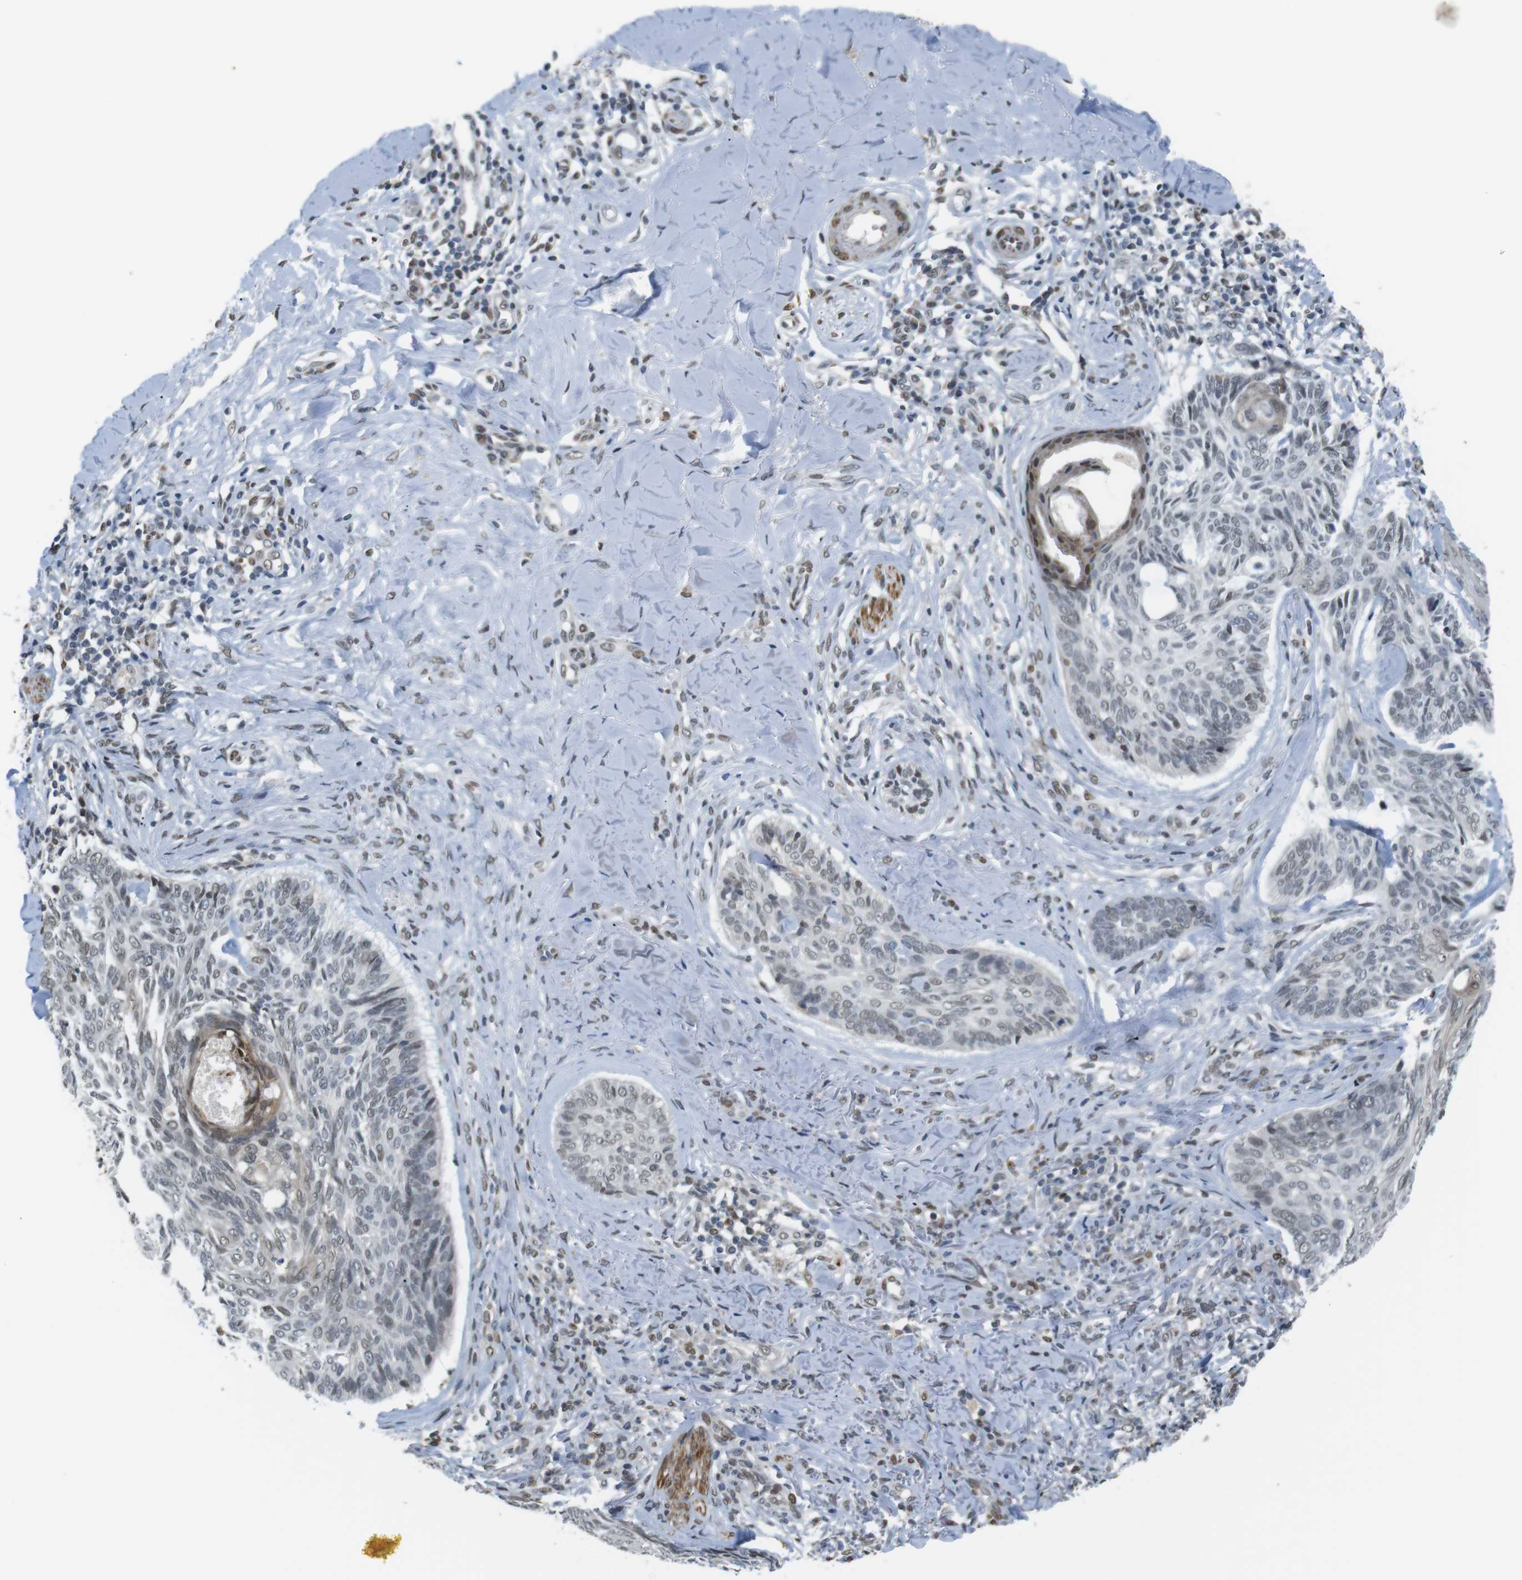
{"staining": {"intensity": "weak", "quantity": "<25%", "location": "nuclear"}, "tissue": "skin cancer", "cell_type": "Tumor cells", "image_type": "cancer", "snomed": [{"axis": "morphology", "description": "Basal cell carcinoma"}, {"axis": "topography", "description": "Skin"}], "caption": "The histopathology image displays no significant expression in tumor cells of skin cancer.", "gene": "USP7", "patient": {"sex": "male", "age": 43}}